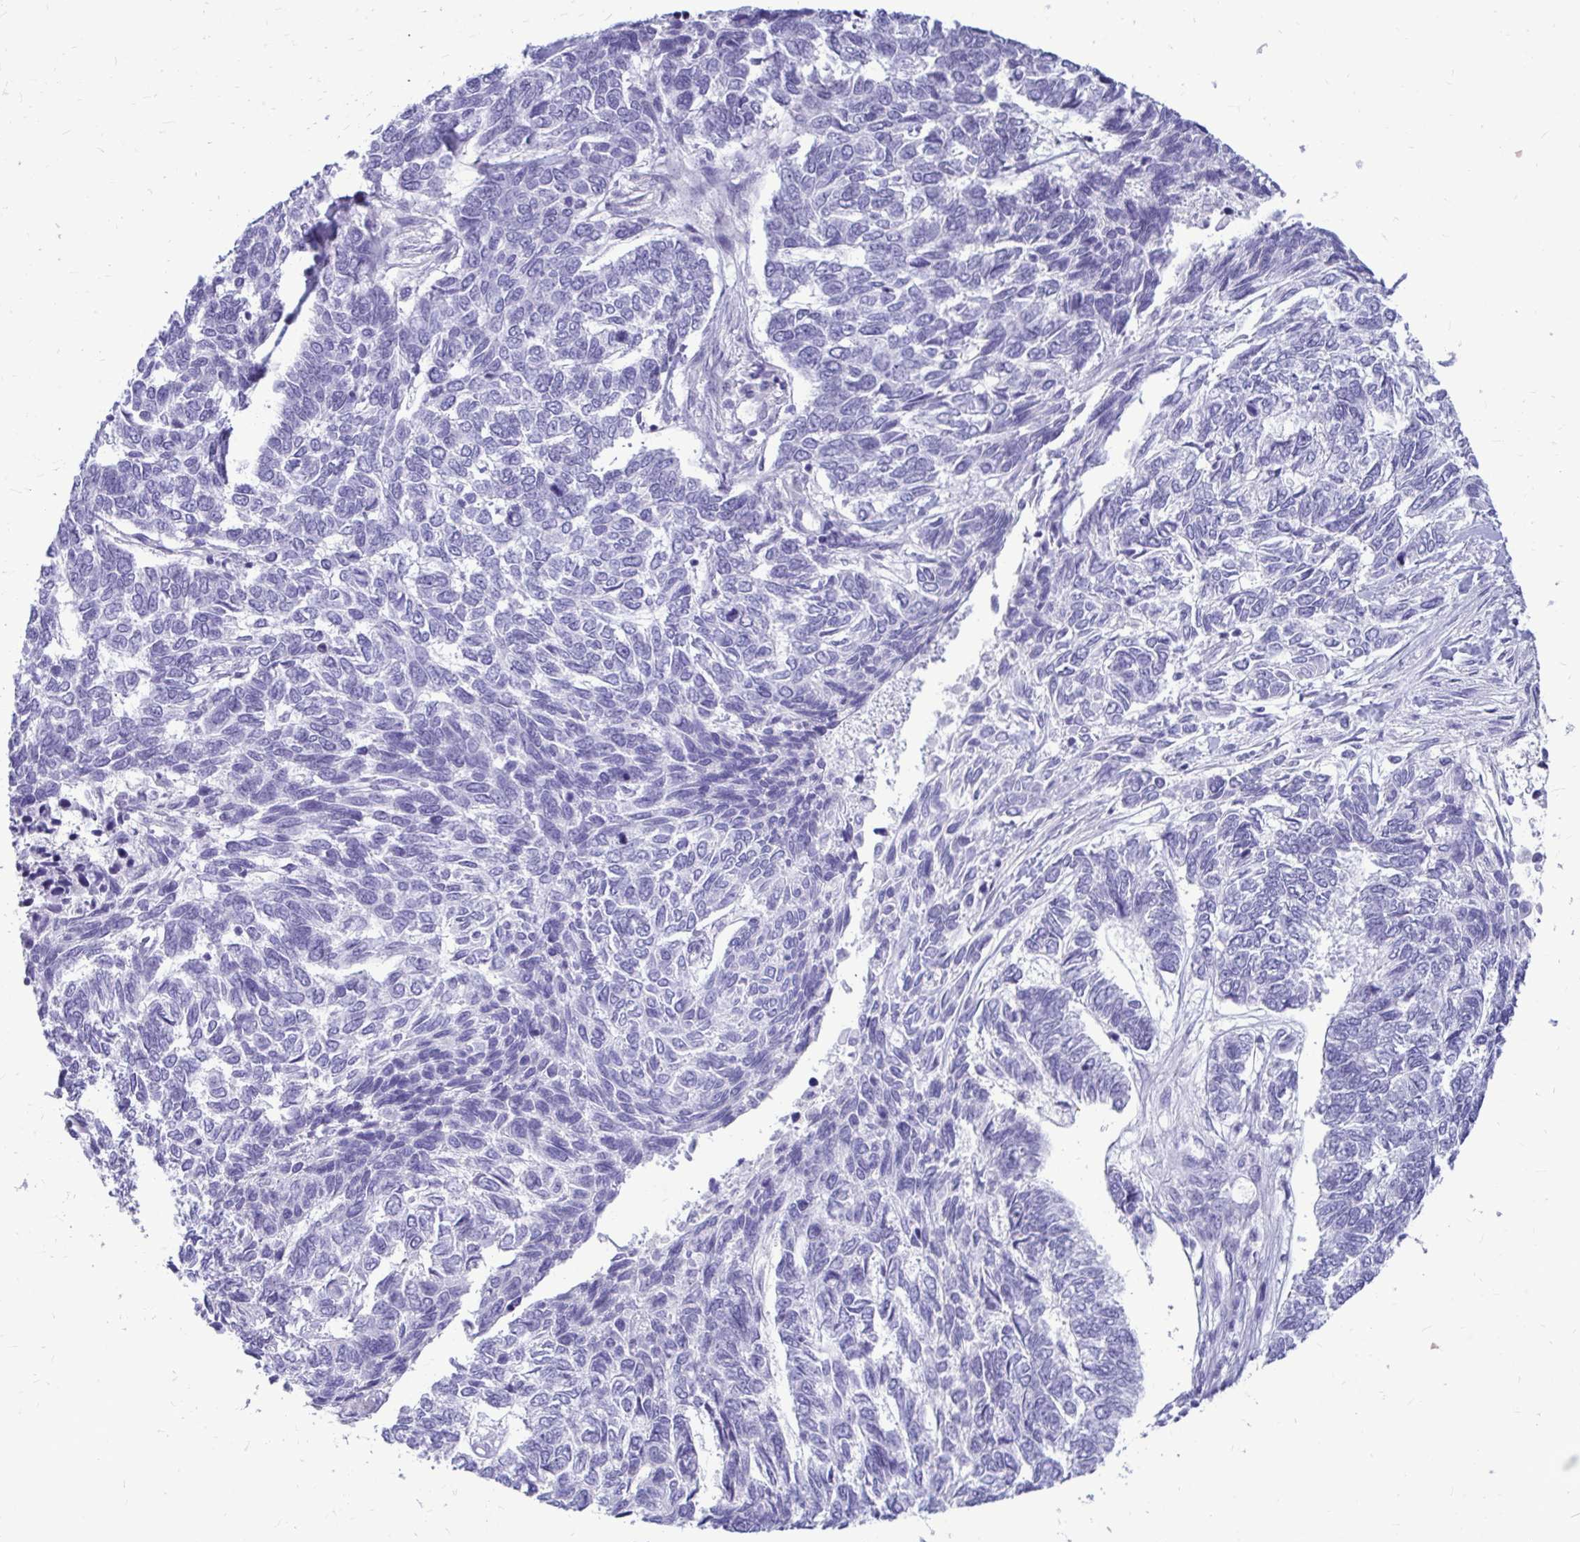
{"staining": {"intensity": "negative", "quantity": "none", "location": "none"}, "tissue": "skin cancer", "cell_type": "Tumor cells", "image_type": "cancer", "snomed": [{"axis": "morphology", "description": "Basal cell carcinoma"}, {"axis": "topography", "description": "Skin"}], "caption": "An image of human skin cancer is negative for staining in tumor cells.", "gene": "NANOGNB", "patient": {"sex": "female", "age": 65}}